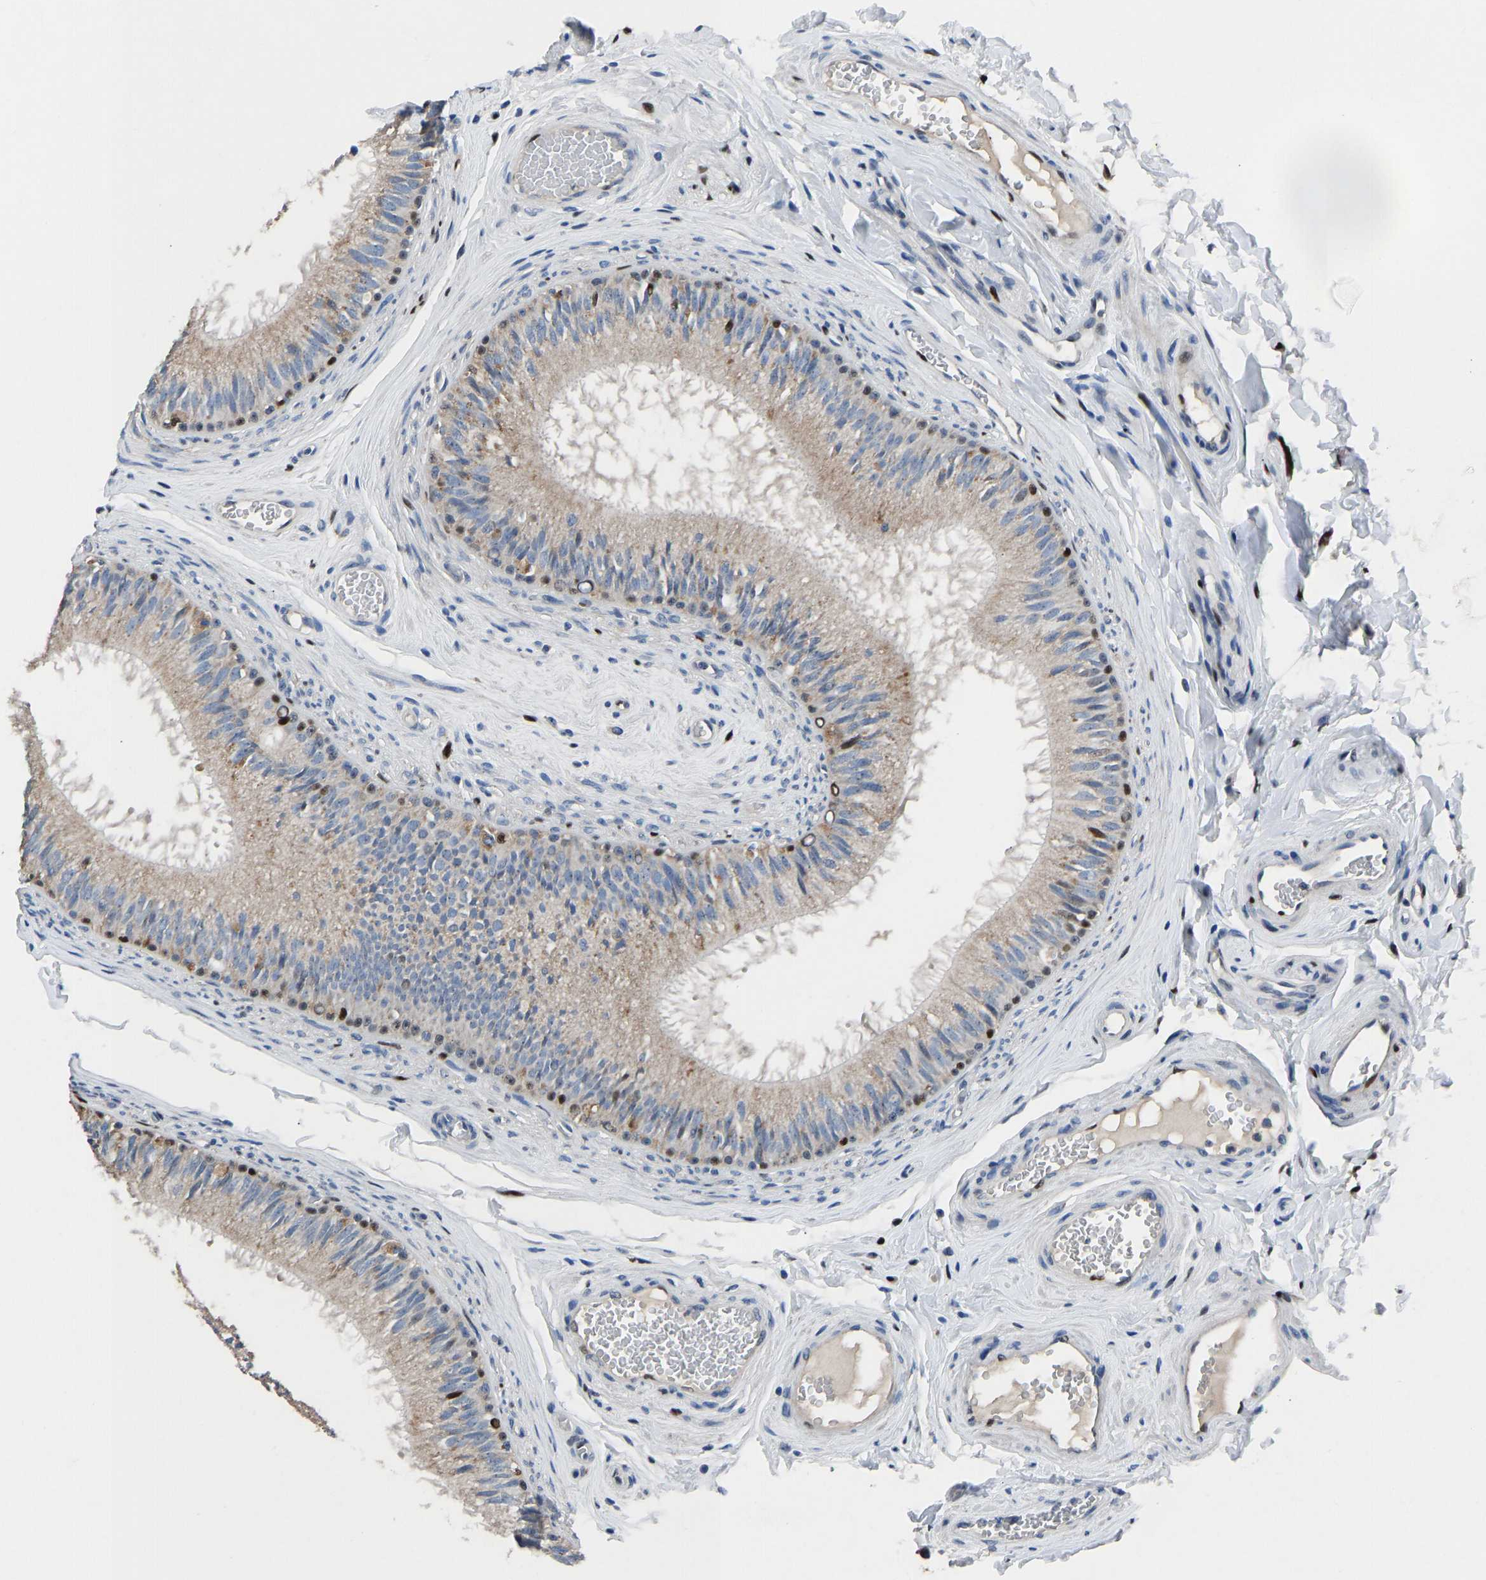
{"staining": {"intensity": "moderate", "quantity": "25%-75%", "location": "cytoplasmic/membranous,nuclear"}, "tissue": "epididymis", "cell_type": "Glandular cells", "image_type": "normal", "snomed": [{"axis": "morphology", "description": "Normal tissue, NOS"}, {"axis": "topography", "description": "Testis"}, {"axis": "topography", "description": "Epididymis"}], "caption": "DAB (3,3'-diaminobenzidine) immunohistochemical staining of unremarkable epididymis shows moderate cytoplasmic/membranous,nuclear protein staining in approximately 25%-75% of glandular cells.", "gene": "EGR1", "patient": {"sex": "male", "age": 36}}